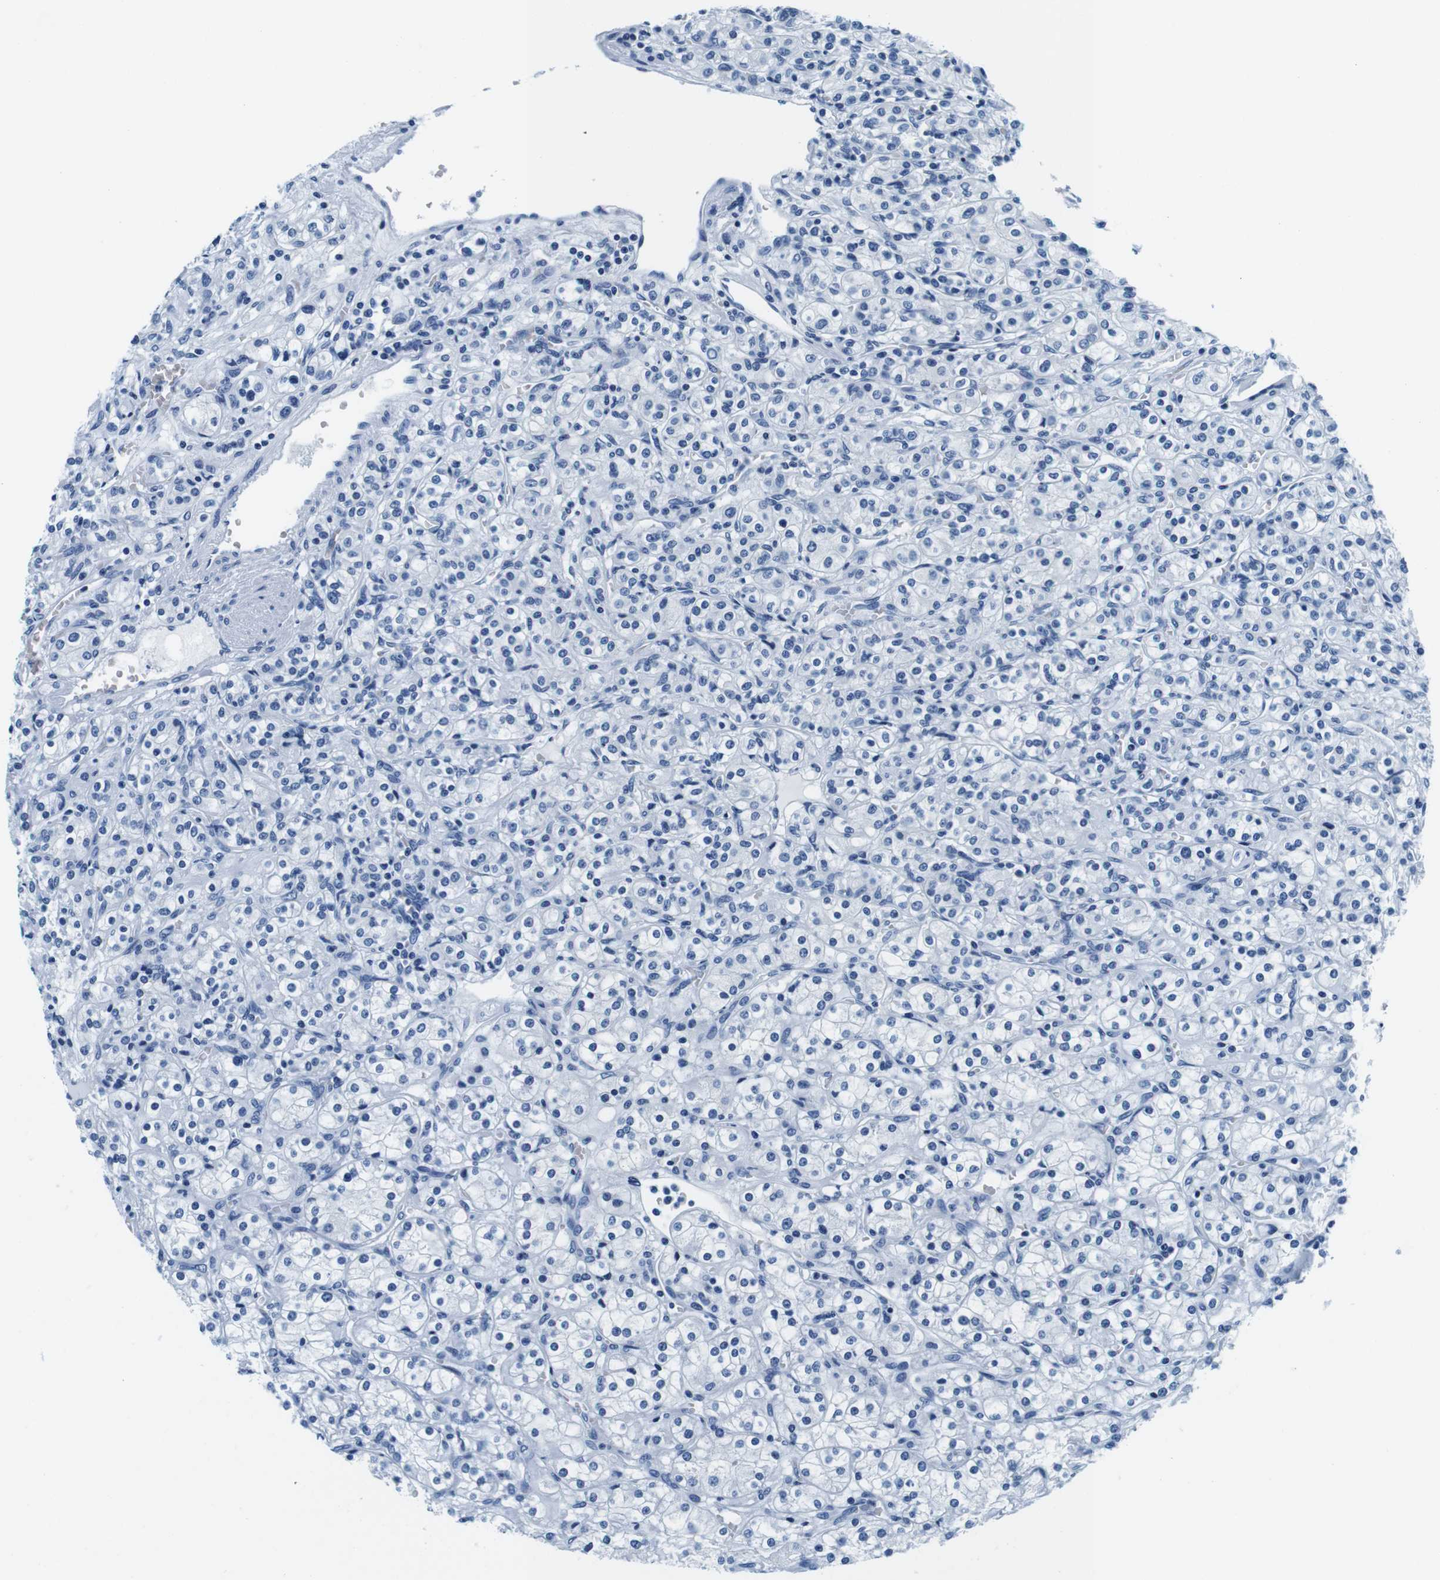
{"staining": {"intensity": "negative", "quantity": "none", "location": "none"}, "tissue": "renal cancer", "cell_type": "Tumor cells", "image_type": "cancer", "snomed": [{"axis": "morphology", "description": "Adenocarcinoma, NOS"}, {"axis": "topography", "description": "Kidney"}], "caption": "Histopathology image shows no protein expression in tumor cells of renal cancer (adenocarcinoma) tissue. (Stains: DAB (3,3'-diaminobenzidine) IHC with hematoxylin counter stain, Microscopy: brightfield microscopy at high magnification).", "gene": "ELANE", "patient": {"sex": "male", "age": 77}}